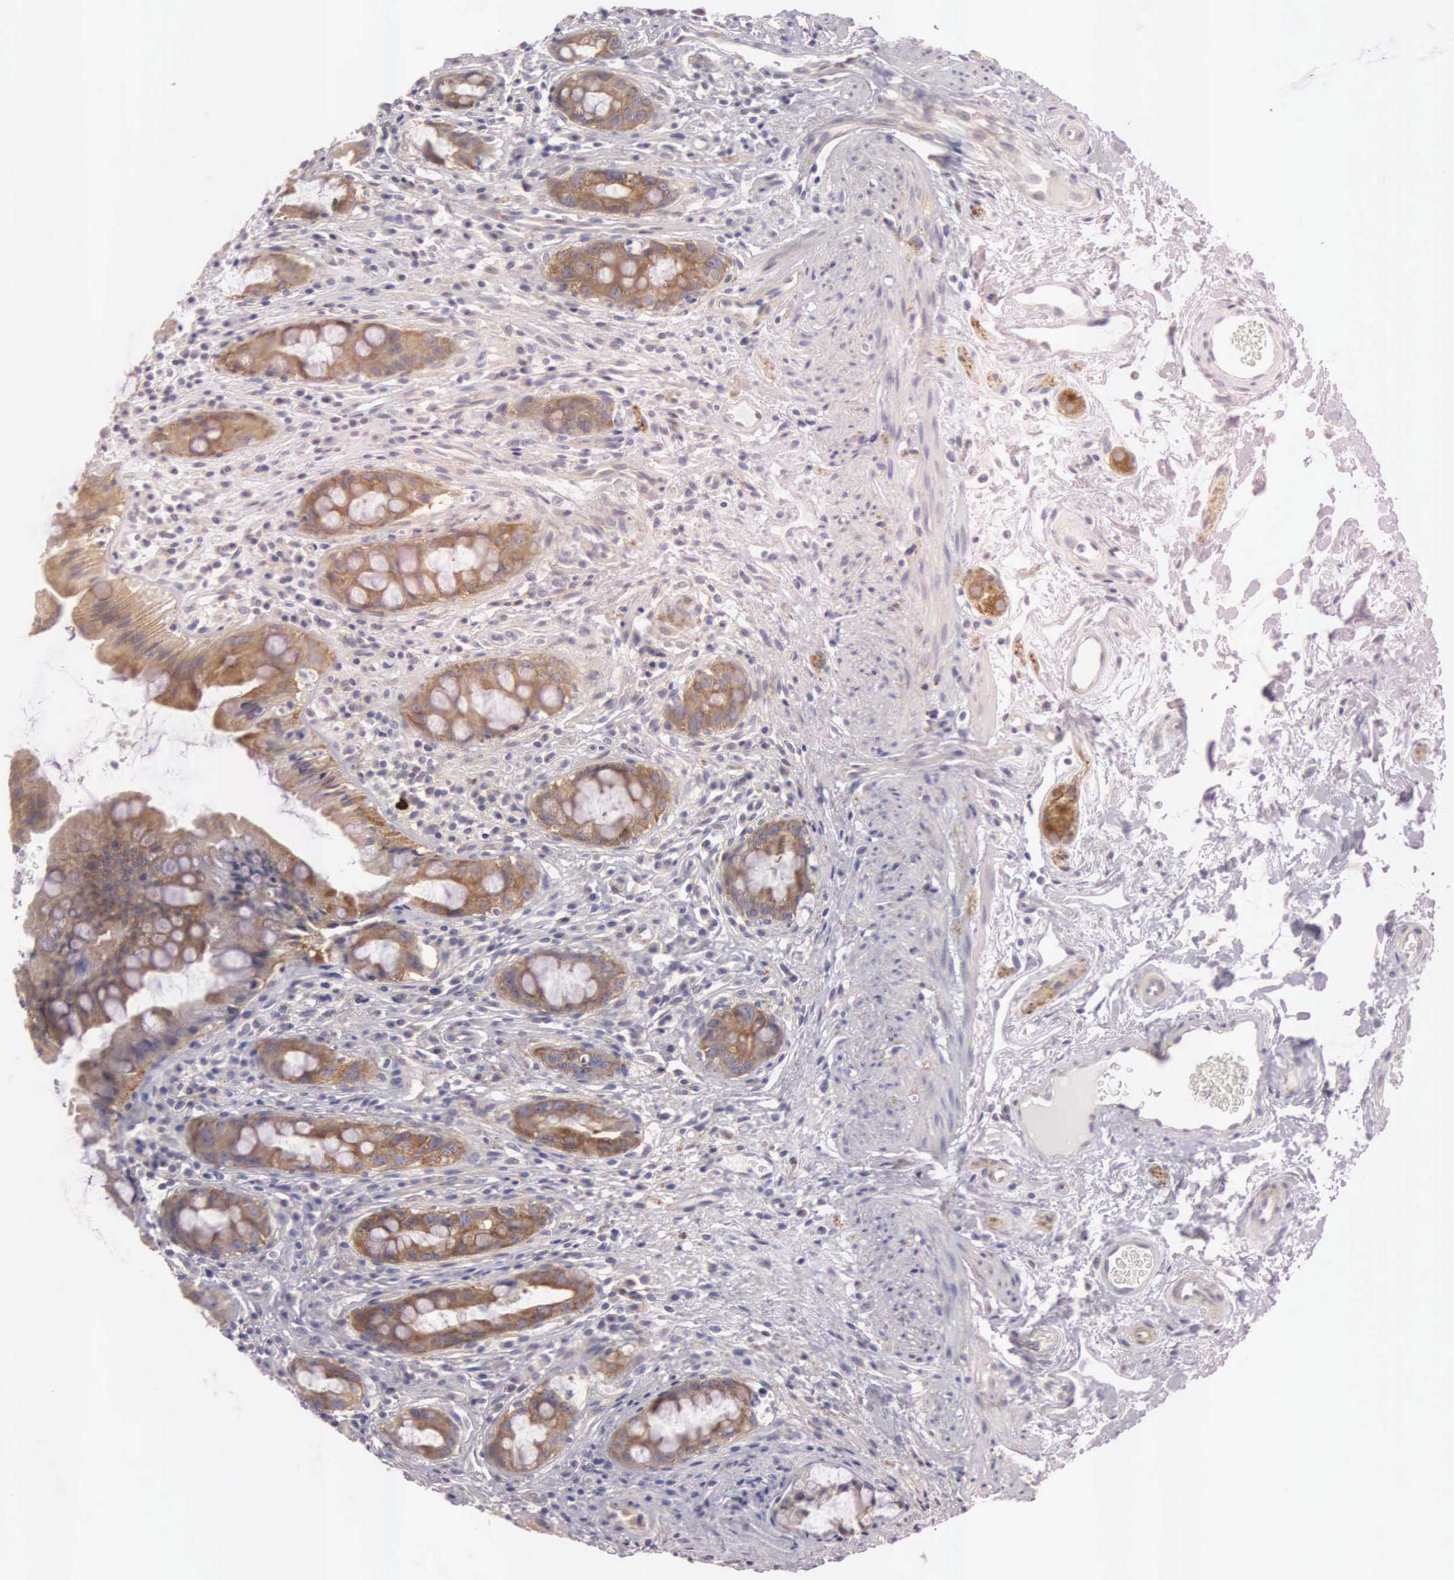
{"staining": {"intensity": "moderate", "quantity": ">75%", "location": "cytoplasmic/membranous"}, "tissue": "rectum", "cell_type": "Glandular cells", "image_type": "normal", "snomed": [{"axis": "morphology", "description": "Normal tissue, NOS"}, {"axis": "topography", "description": "Rectum"}], "caption": "Immunohistochemistry staining of unremarkable rectum, which displays medium levels of moderate cytoplasmic/membranous positivity in approximately >75% of glandular cells indicating moderate cytoplasmic/membranous protein positivity. The staining was performed using DAB (brown) for protein detection and nuclei were counterstained in hematoxylin (blue).", "gene": "CEP170B", "patient": {"sex": "female", "age": 60}}